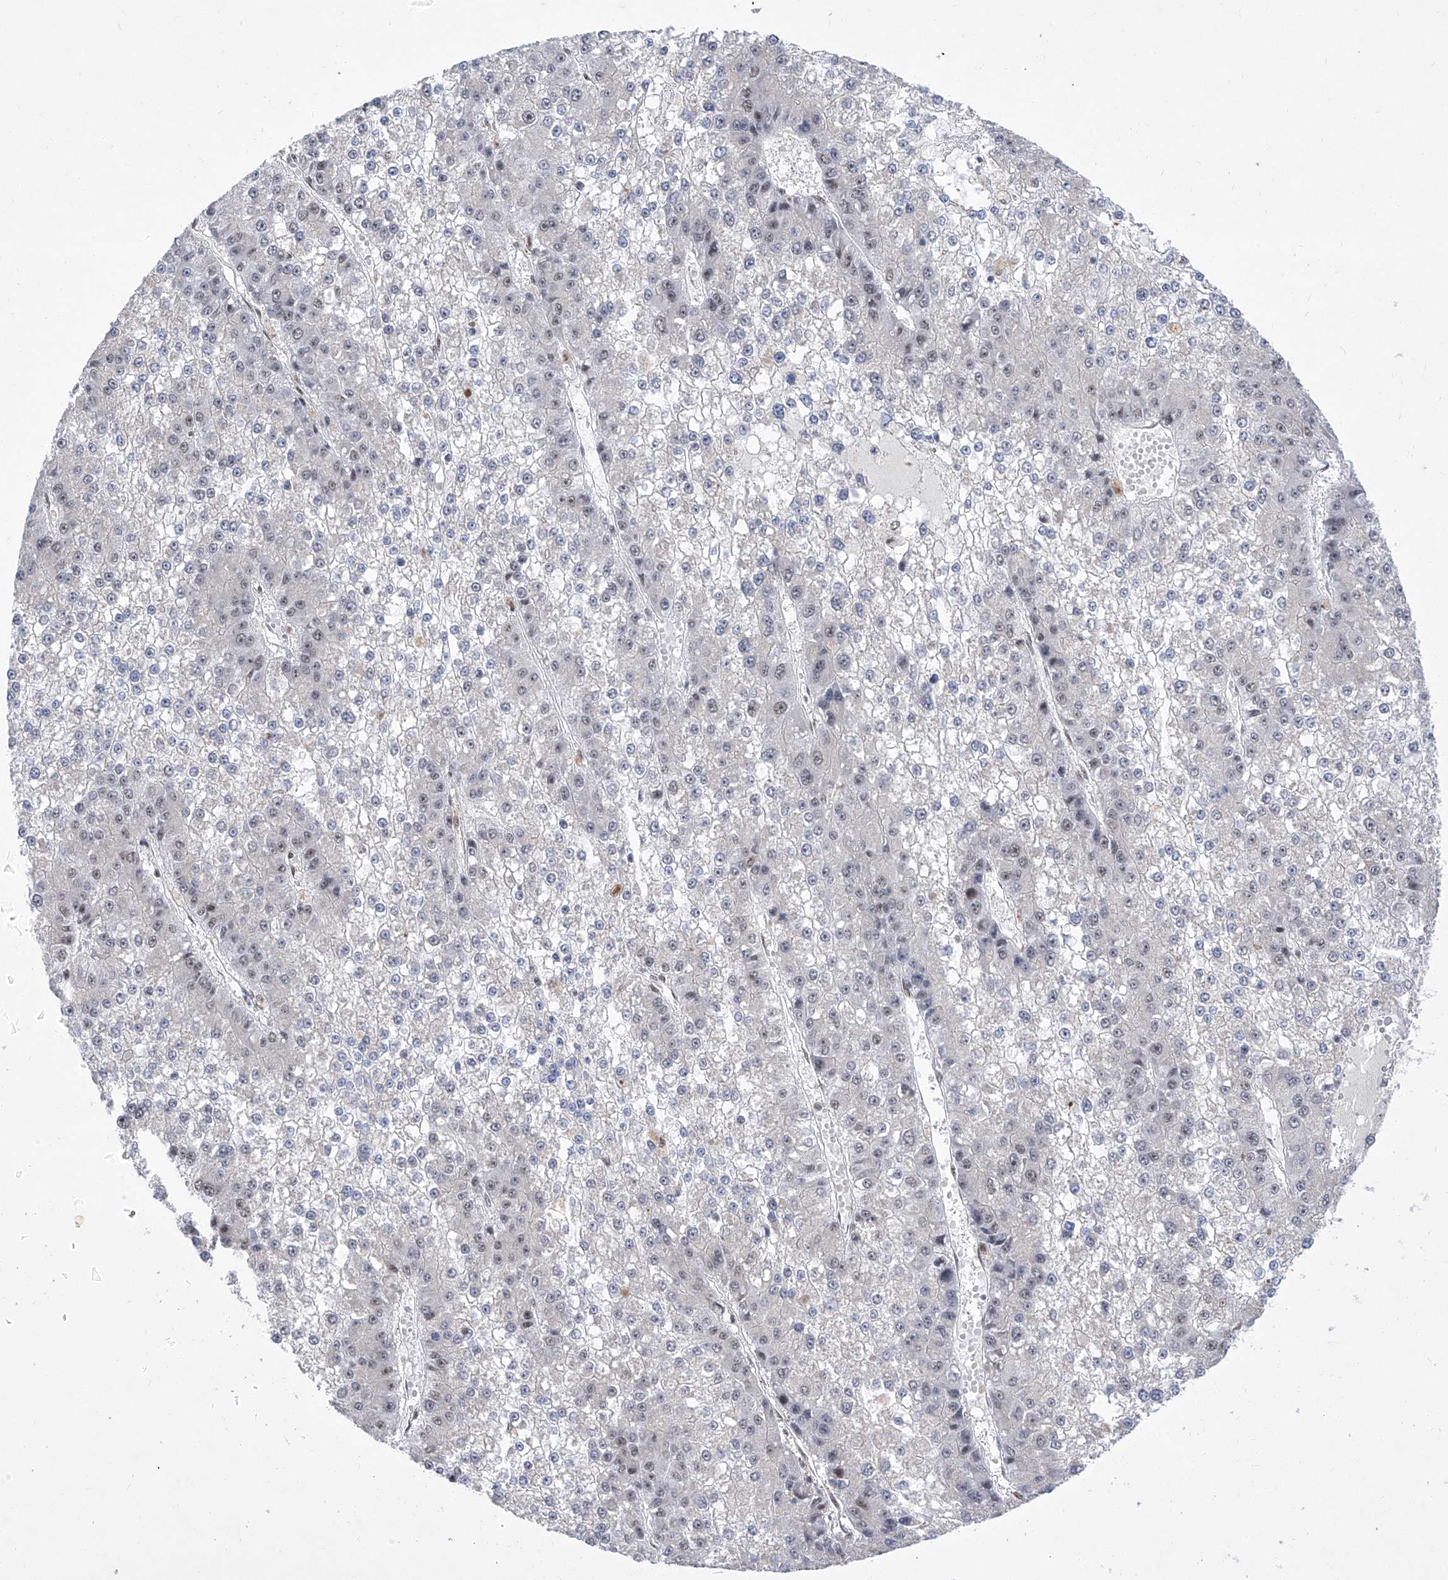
{"staining": {"intensity": "negative", "quantity": "none", "location": "none"}, "tissue": "liver cancer", "cell_type": "Tumor cells", "image_type": "cancer", "snomed": [{"axis": "morphology", "description": "Carcinoma, Hepatocellular, NOS"}, {"axis": "topography", "description": "Liver"}], "caption": "This is a photomicrograph of immunohistochemistry (IHC) staining of liver cancer, which shows no positivity in tumor cells. (Immunohistochemistry, brightfield microscopy, high magnification).", "gene": "RAD54L", "patient": {"sex": "female", "age": 73}}